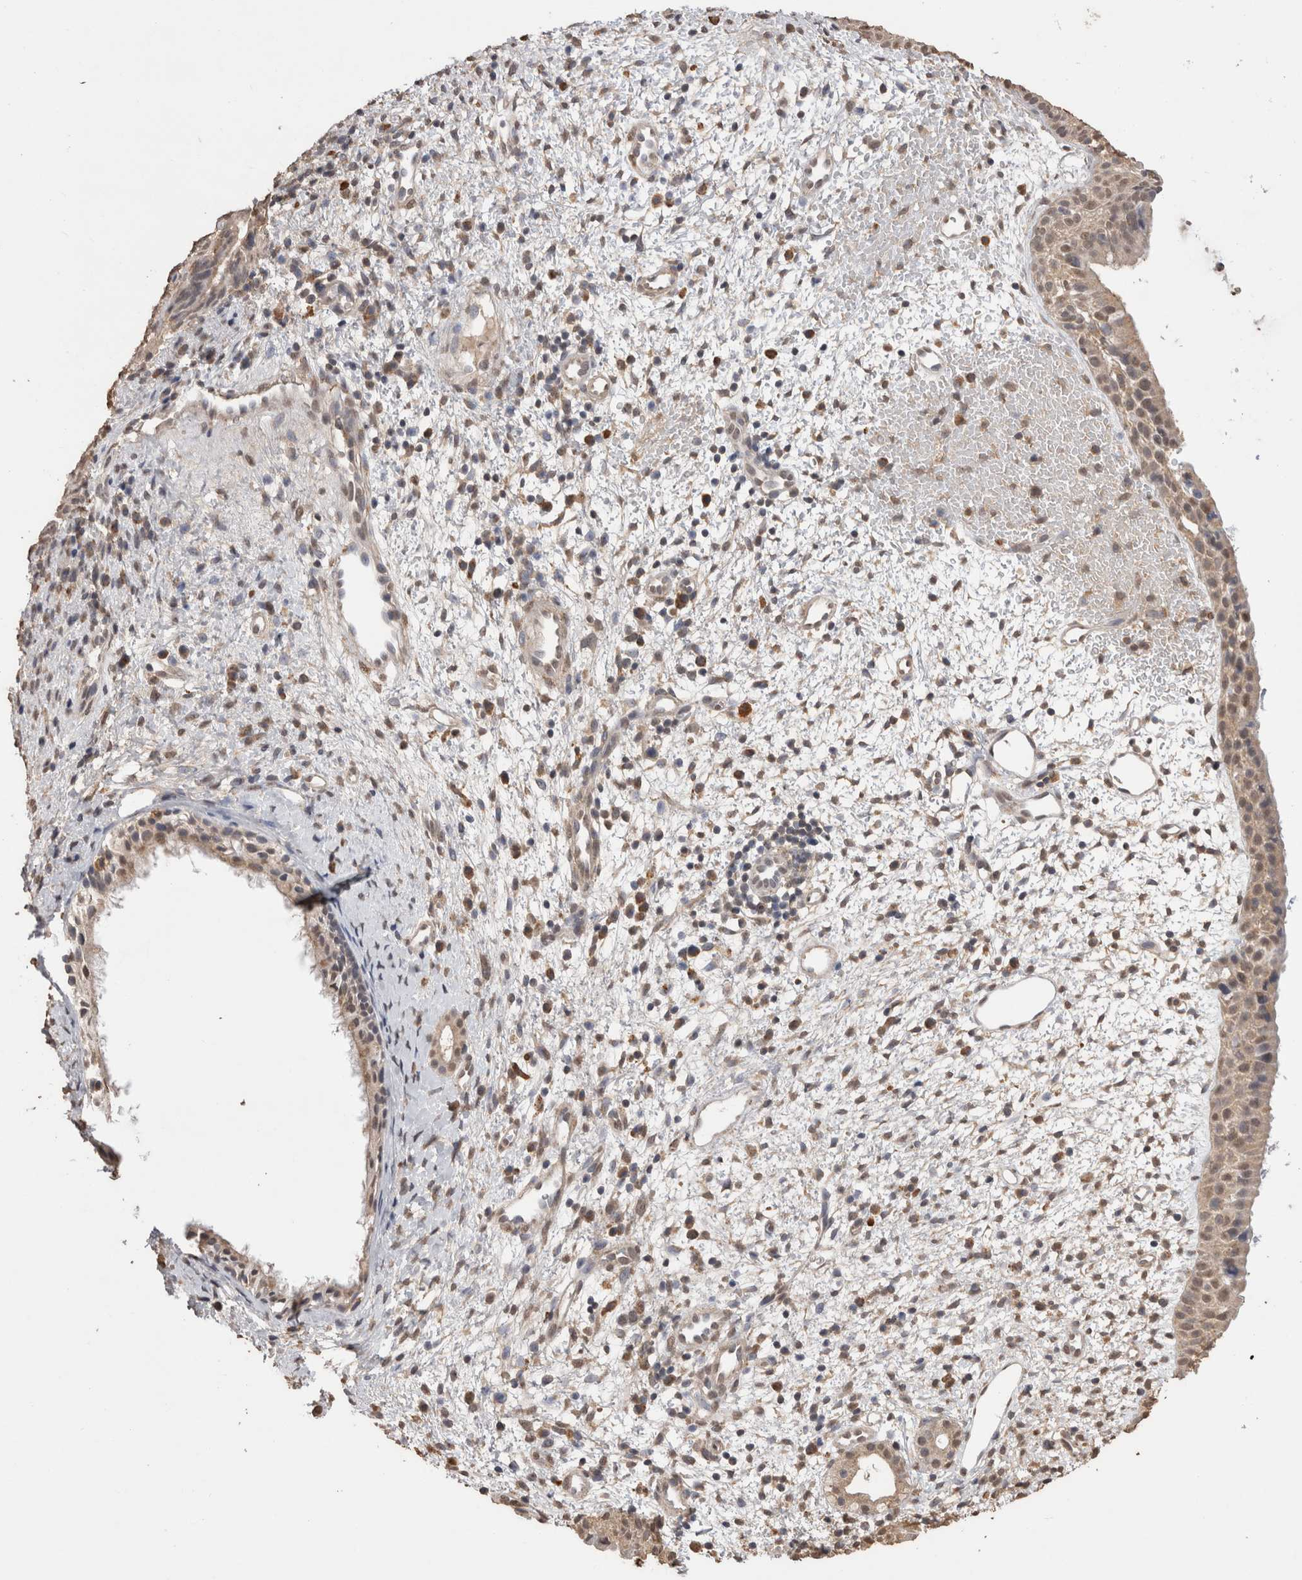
{"staining": {"intensity": "moderate", "quantity": ">75%", "location": "cytoplasmic/membranous,nuclear"}, "tissue": "nasopharynx", "cell_type": "Respiratory epithelial cells", "image_type": "normal", "snomed": [{"axis": "morphology", "description": "Normal tissue, NOS"}, {"axis": "topography", "description": "Nasopharynx"}], "caption": "The image exhibits a brown stain indicating the presence of a protein in the cytoplasmic/membranous,nuclear of respiratory epithelial cells in nasopharynx.", "gene": "GRK5", "patient": {"sex": "male", "age": 22}}